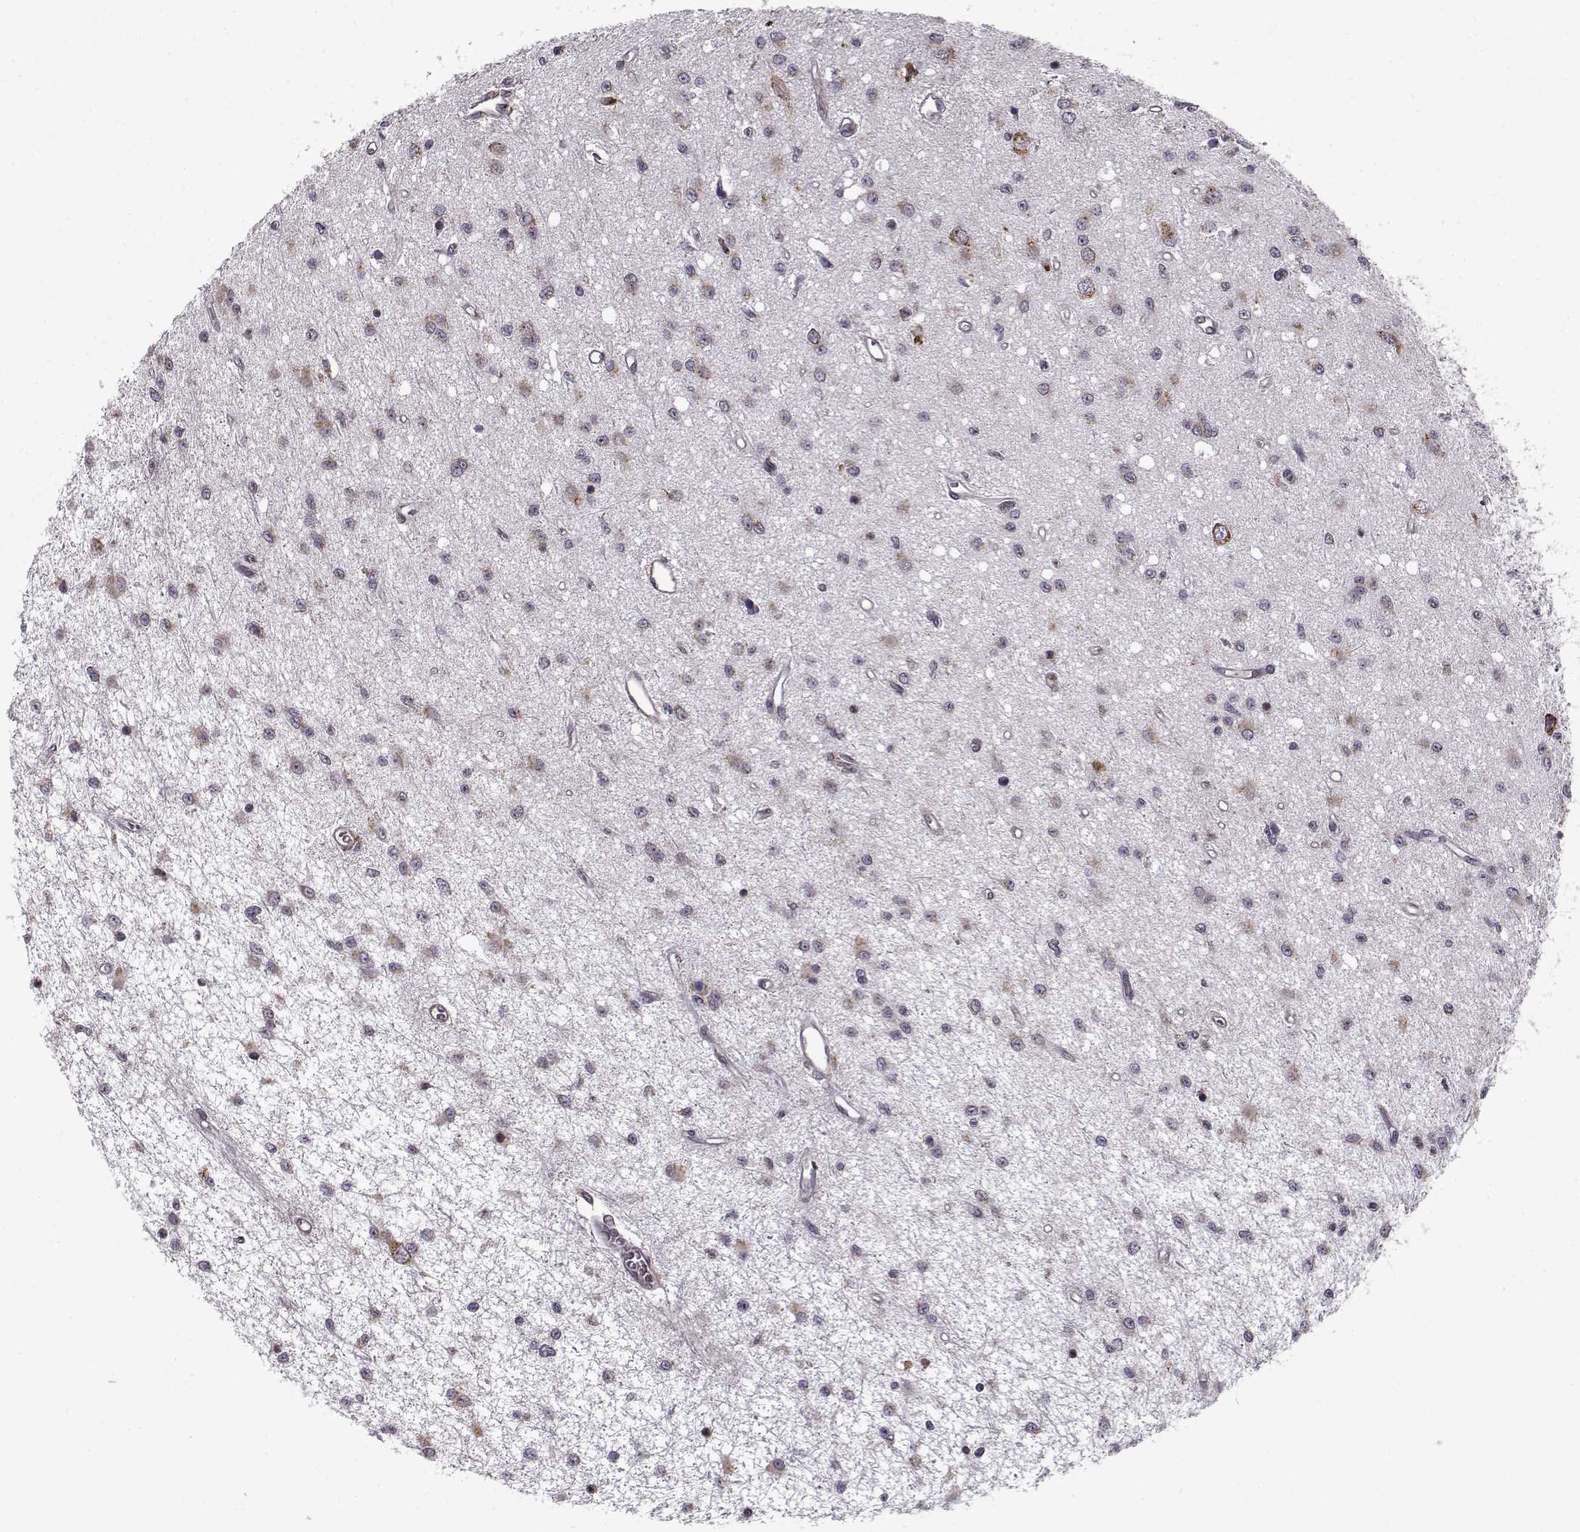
{"staining": {"intensity": "weak", "quantity": "25%-75%", "location": "cytoplasmic/membranous"}, "tissue": "glioma", "cell_type": "Tumor cells", "image_type": "cancer", "snomed": [{"axis": "morphology", "description": "Glioma, malignant, Low grade"}, {"axis": "topography", "description": "Brain"}], "caption": "An image of malignant low-grade glioma stained for a protein demonstrates weak cytoplasmic/membranous brown staining in tumor cells. (DAB IHC with brightfield microscopy, high magnification).", "gene": "RPL31", "patient": {"sex": "female", "age": 45}}